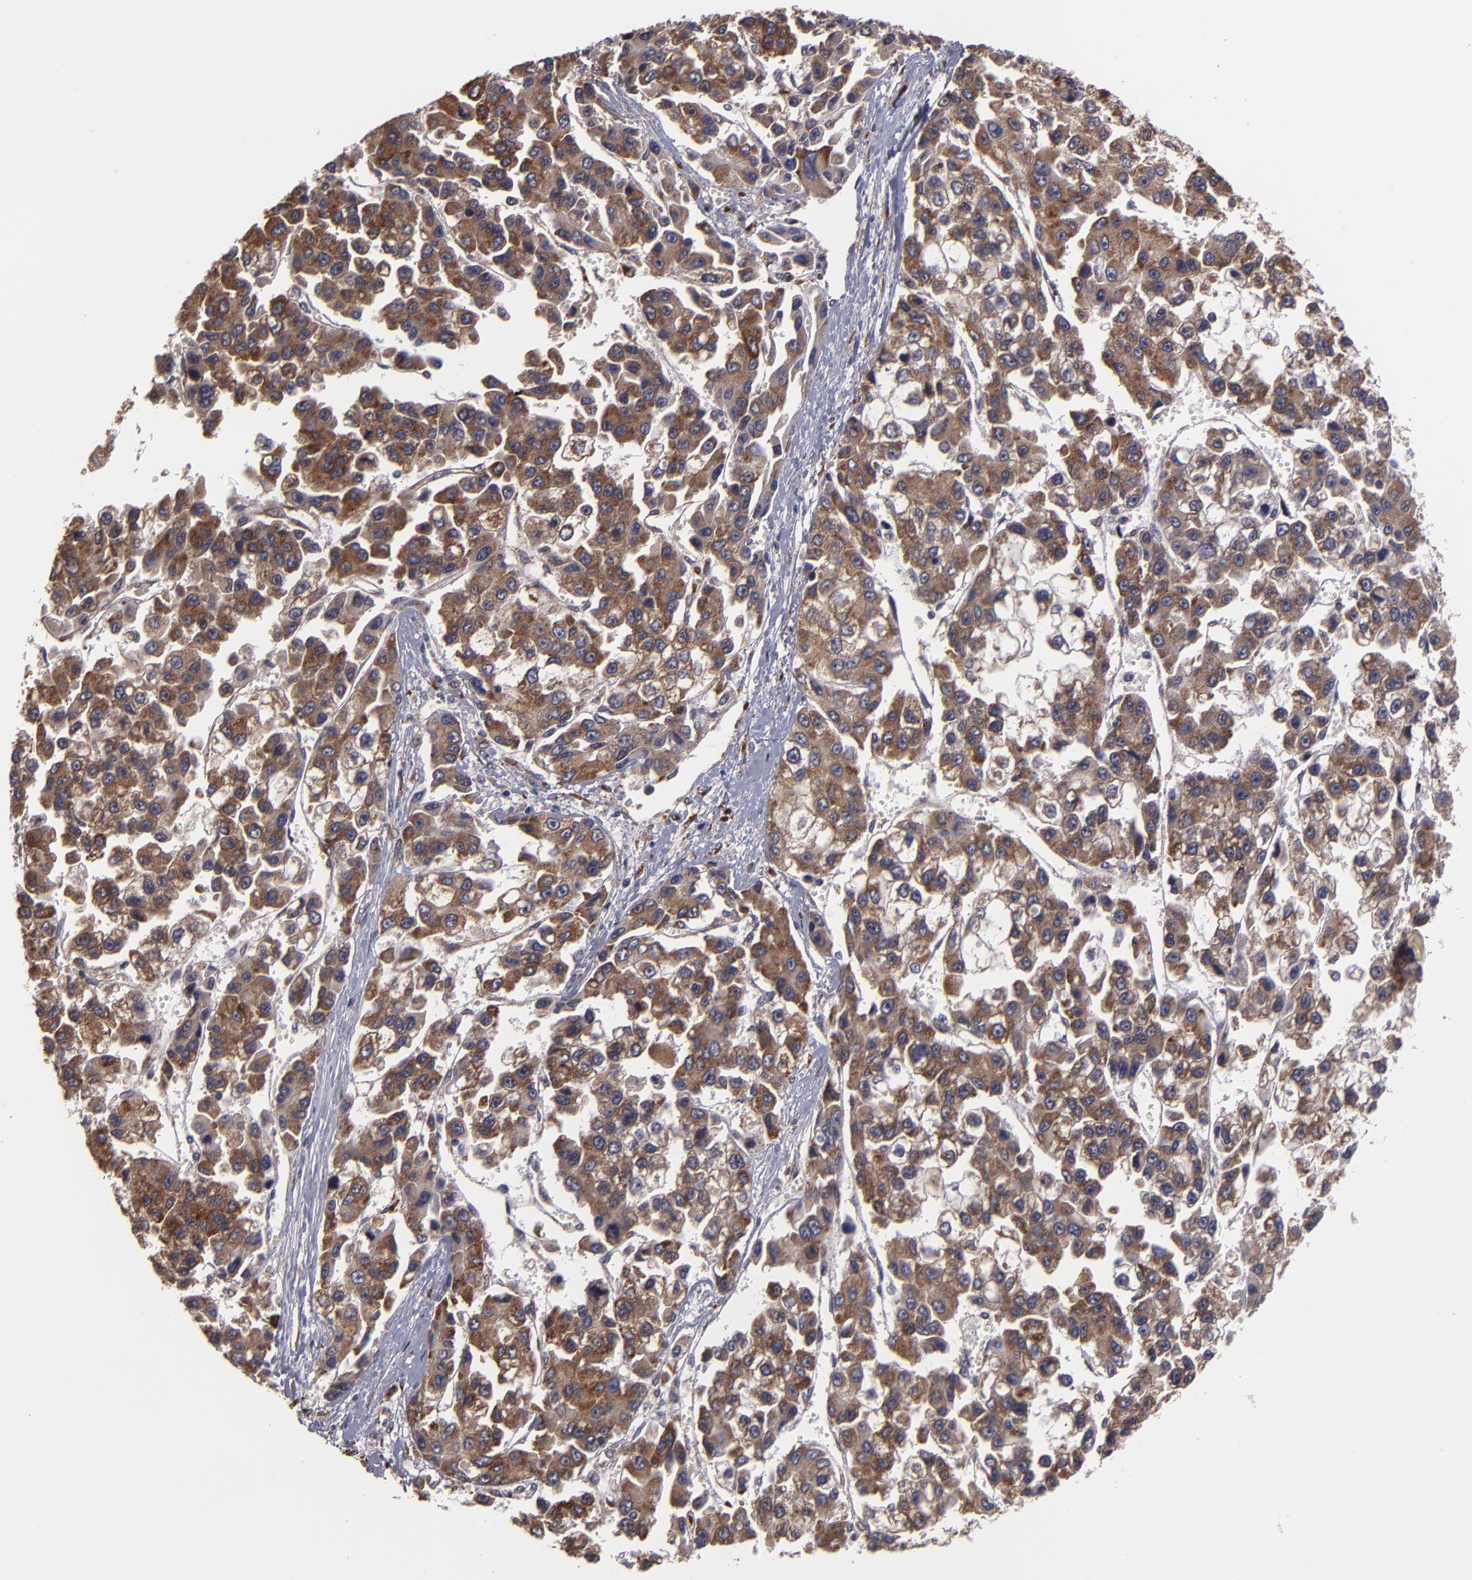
{"staining": {"intensity": "moderate", "quantity": ">75%", "location": "cytoplasmic/membranous"}, "tissue": "liver cancer", "cell_type": "Tumor cells", "image_type": "cancer", "snomed": [{"axis": "morphology", "description": "Carcinoma, Hepatocellular, NOS"}, {"axis": "topography", "description": "Liver"}], "caption": "Liver hepatocellular carcinoma stained with DAB (3,3'-diaminobenzidine) immunohistochemistry (IHC) shows medium levels of moderate cytoplasmic/membranous positivity in approximately >75% of tumor cells.", "gene": "CASP1", "patient": {"sex": "female", "age": 66}}